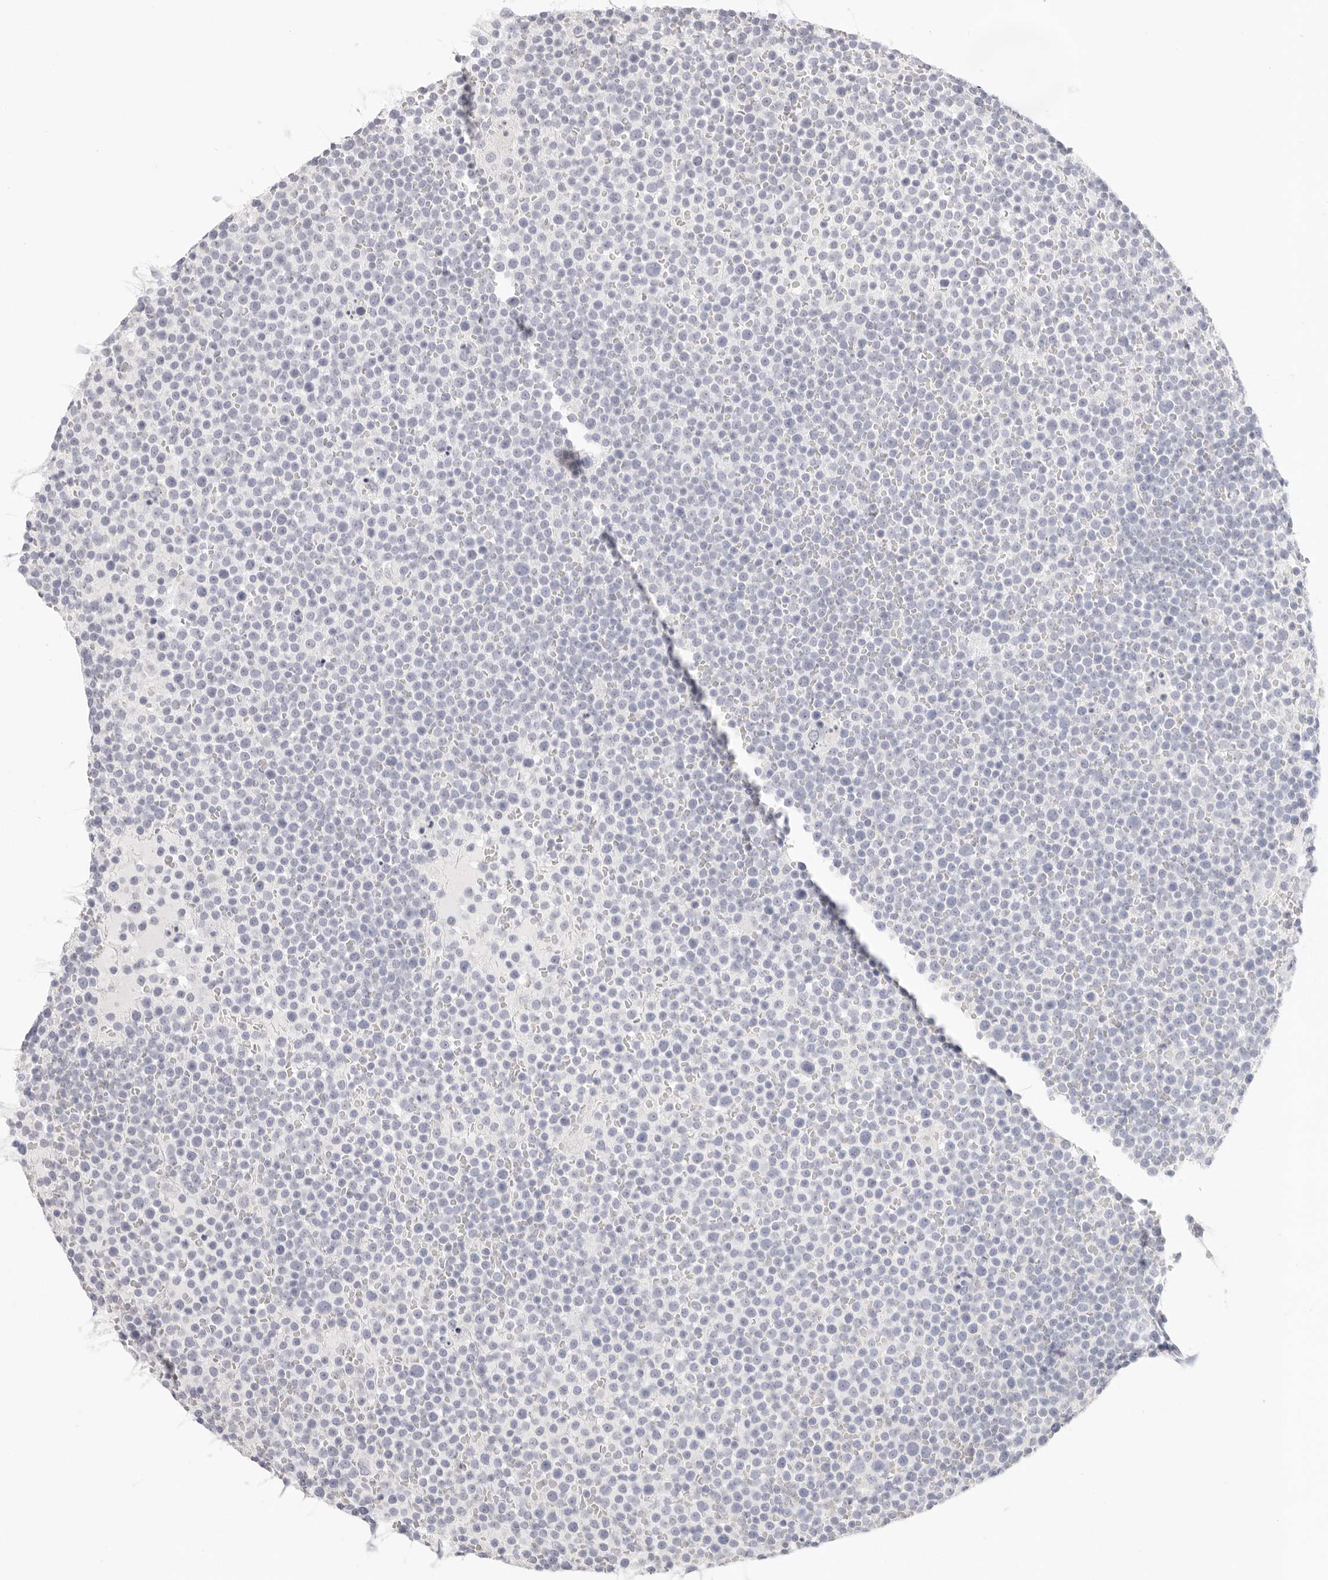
{"staining": {"intensity": "negative", "quantity": "none", "location": "none"}, "tissue": "lymphoma", "cell_type": "Tumor cells", "image_type": "cancer", "snomed": [{"axis": "morphology", "description": "Malignant lymphoma, non-Hodgkin's type, High grade"}, {"axis": "topography", "description": "Lymph node"}], "caption": "DAB (3,3'-diaminobenzidine) immunohistochemical staining of lymphoma reveals no significant positivity in tumor cells.", "gene": "RXFP1", "patient": {"sex": "male", "age": 61}}